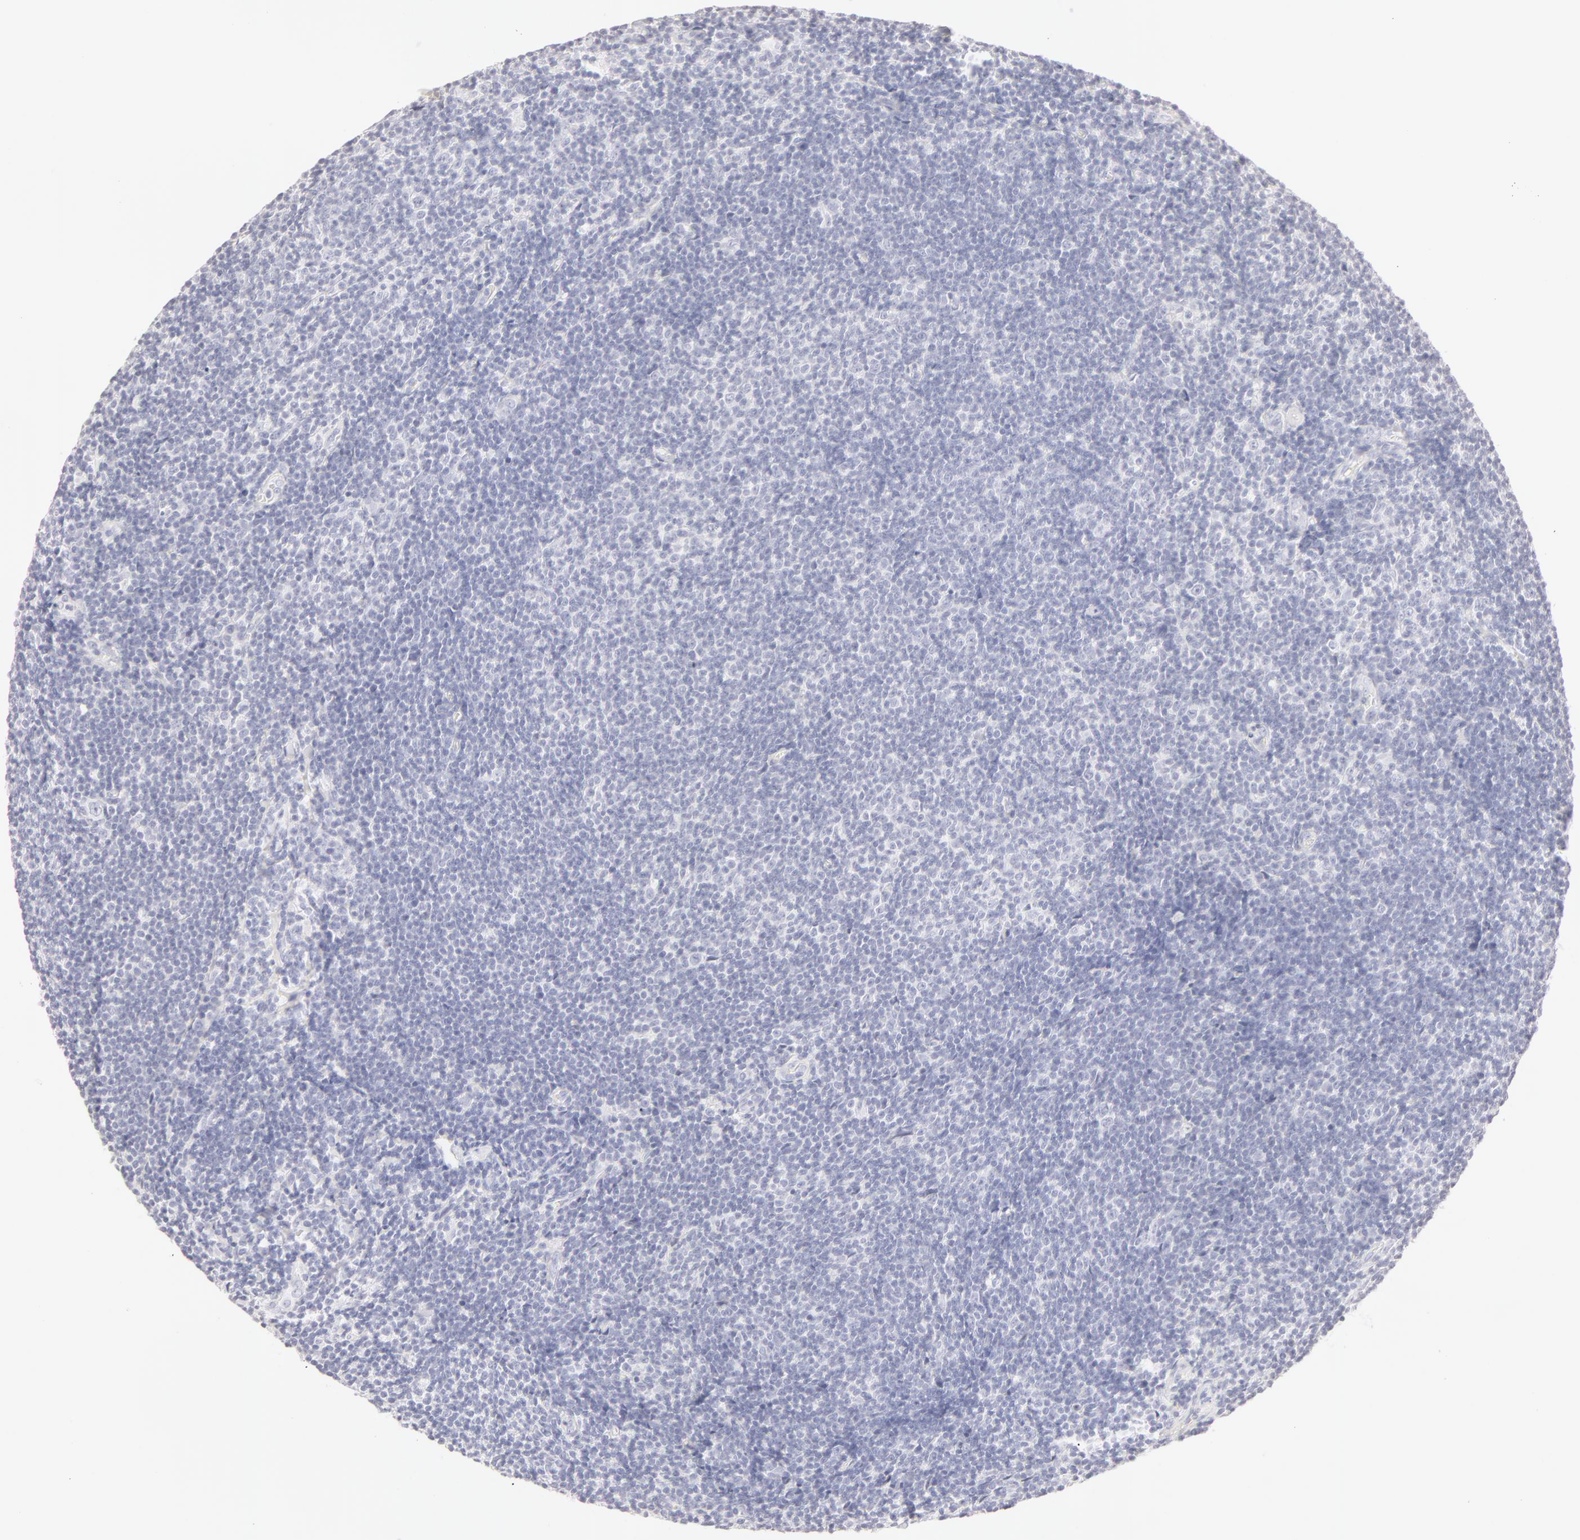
{"staining": {"intensity": "negative", "quantity": "none", "location": "none"}, "tissue": "lymphoma", "cell_type": "Tumor cells", "image_type": "cancer", "snomed": [{"axis": "morphology", "description": "Malignant lymphoma, non-Hodgkin's type, Low grade"}, {"axis": "topography", "description": "Lymph node"}], "caption": "Histopathology image shows no protein staining in tumor cells of malignant lymphoma, non-Hodgkin's type (low-grade) tissue.", "gene": "LGALS7B", "patient": {"sex": "male", "age": 49}}